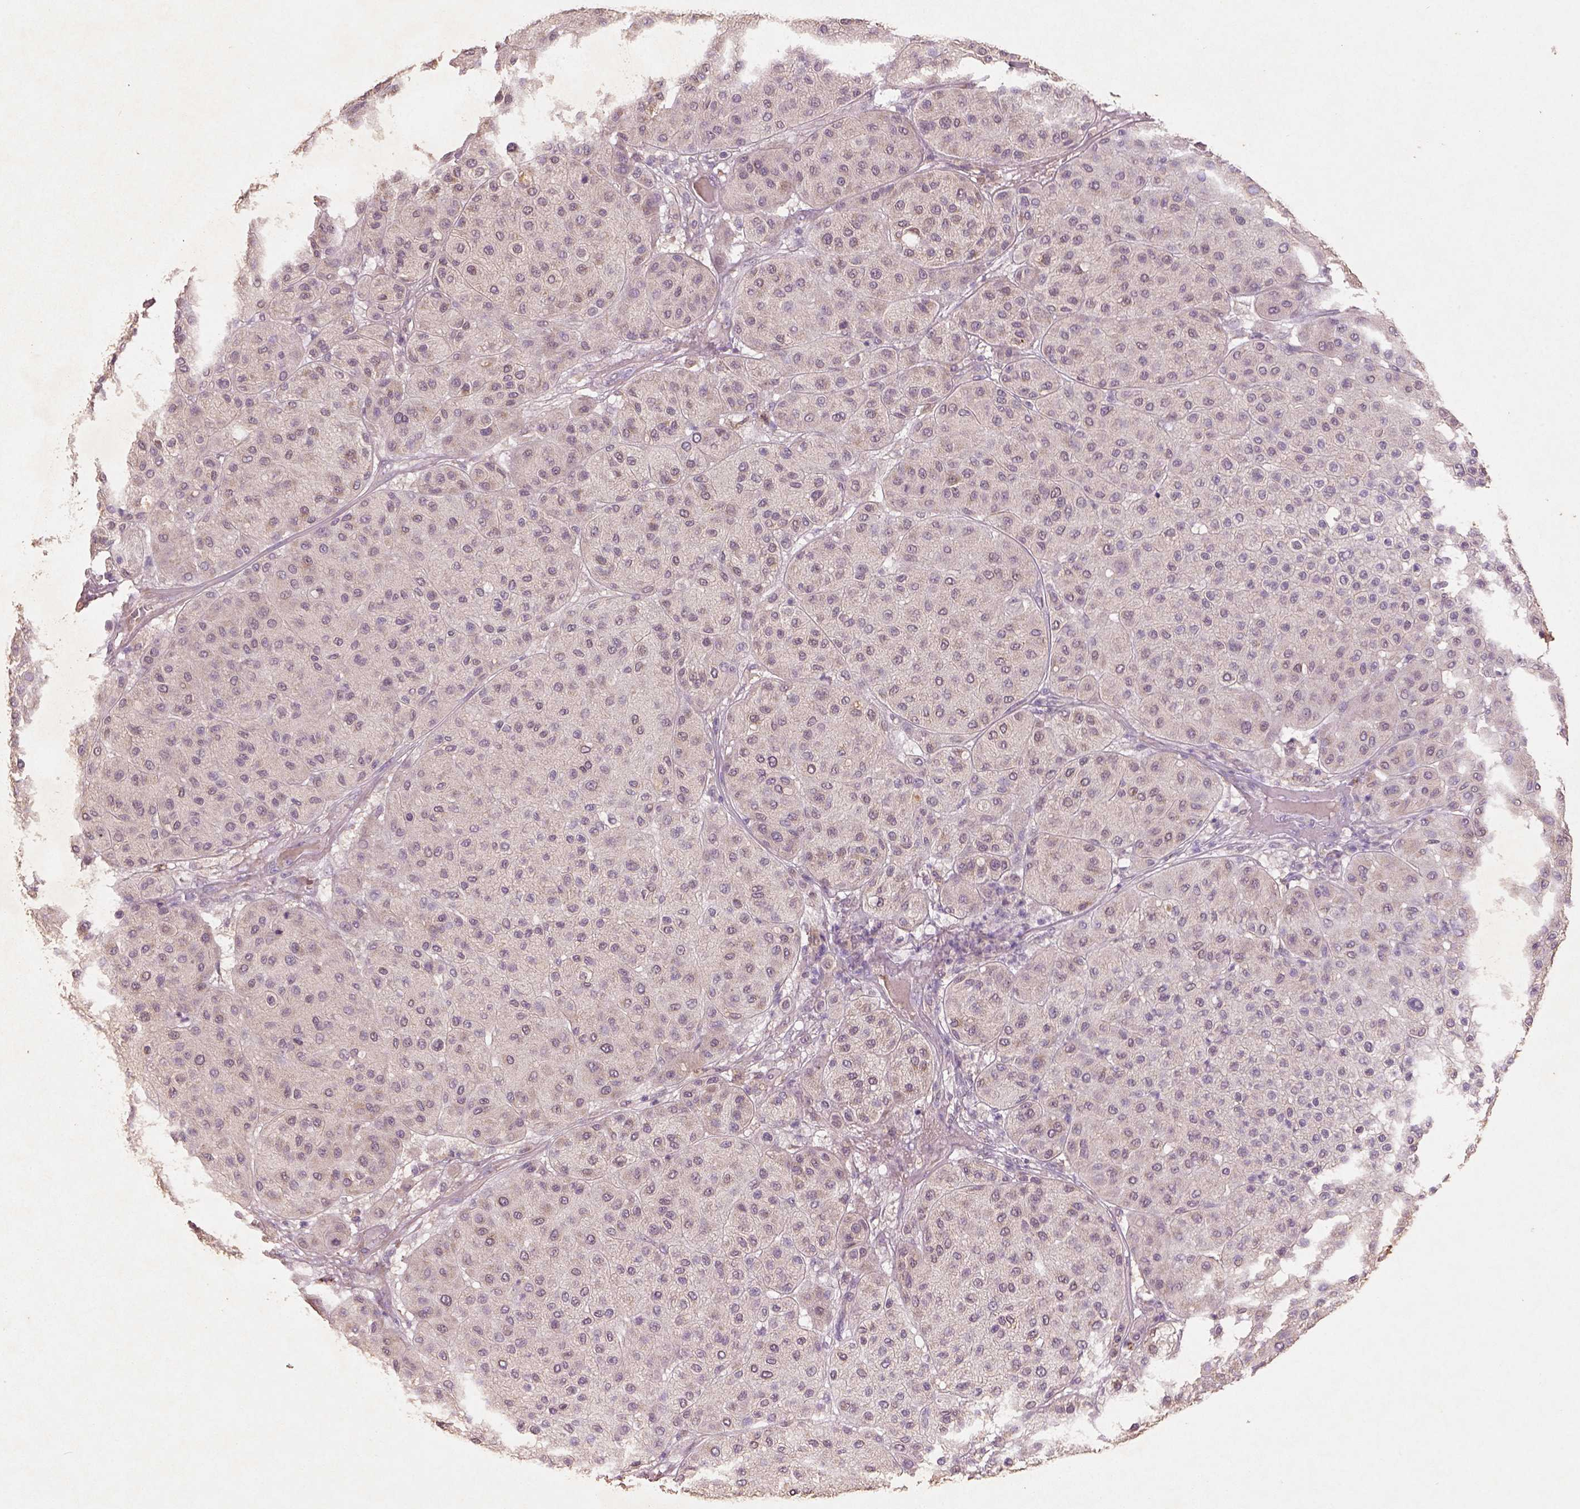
{"staining": {"intensity": "weak", "quantity": "<25%", "location": "cytoplasmic/membranous"}, "tissue": "melanoma", "cell_type": "Tumor cells", "image_type": "cancer", "snomed": [{"axis": "morphology", "description": "Malignant melanoma, Metastatic site"}, {"axis": "topography", "description": "Smooth muscle"}], "caption": "Immunohistochemical staining of melanoma displays no significant staining in tumor cells. (Brightfield microscopy of DAB immunohistochemistry at high magnification).", "gene": "AP2B1", "patient": {"sex": "male", "age": 41}}